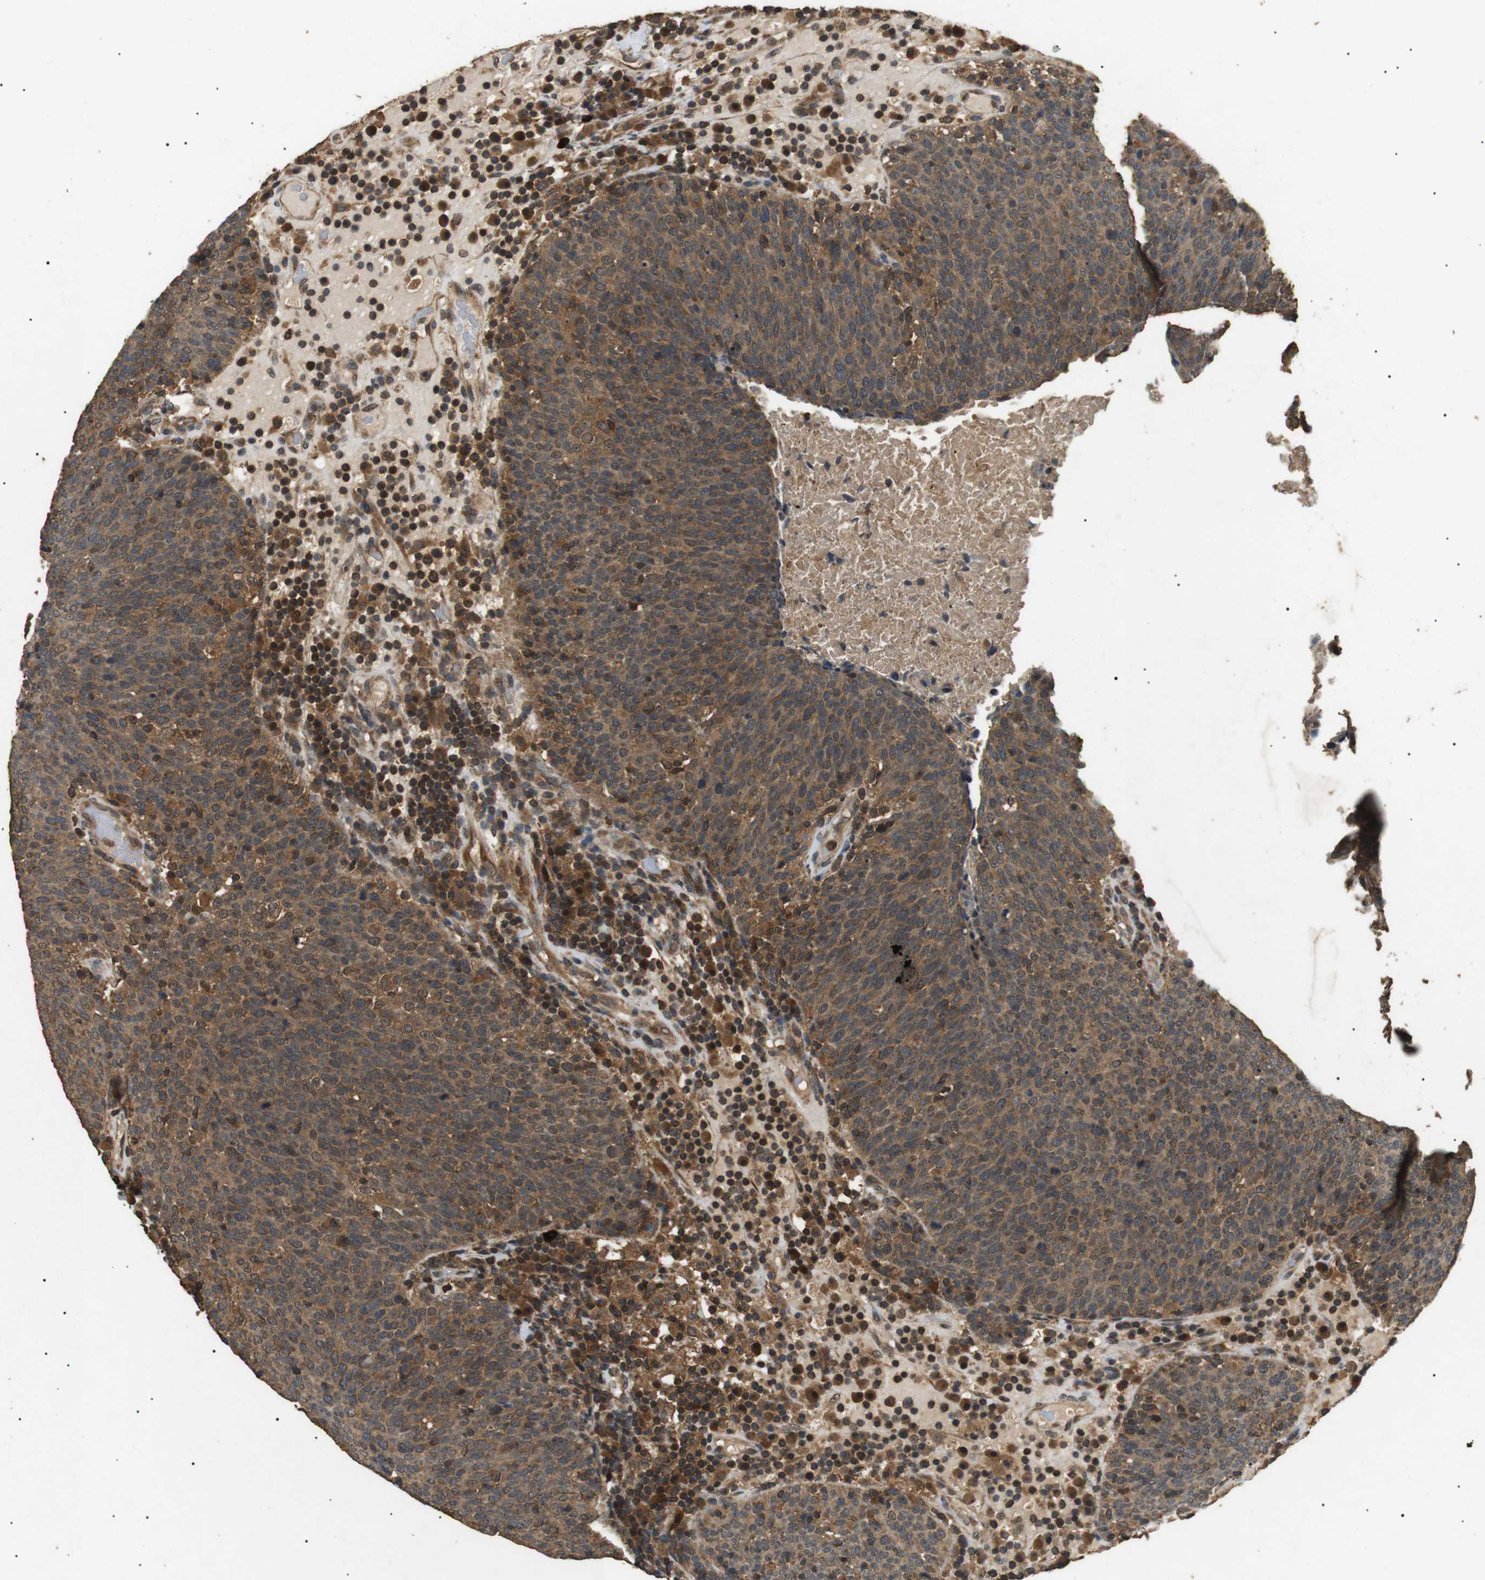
{"staining": {"intensity": "moderate", "quantity": ">75%", "location": "cytoplasmic/membranous"}, "tissue": "head and neck cancer", "cell_type": "Tumor cells", "image_type": "cancer", "snomed": [{"axis": "morphology", "description": "Squamous cell carcinoma, NOS"}, {"axis": "morphology", "description": "Squamous cell carcinoma, metastatic, NOS"}, {"axis": "topography", "description": "Lymph node"}, {"axis": "topography", "description": "Head-Neck"}], "caption": "Tumor cells display medium levels of moderate cytoplasmic/membranous expression in approximately >75% of cells in head and neck cancer. Immunohistochemistry stains the protein in brown and the nuclei are stained blue.", "gene": "TBC1D15", "patient": {"sex": "male", "age": 62}}